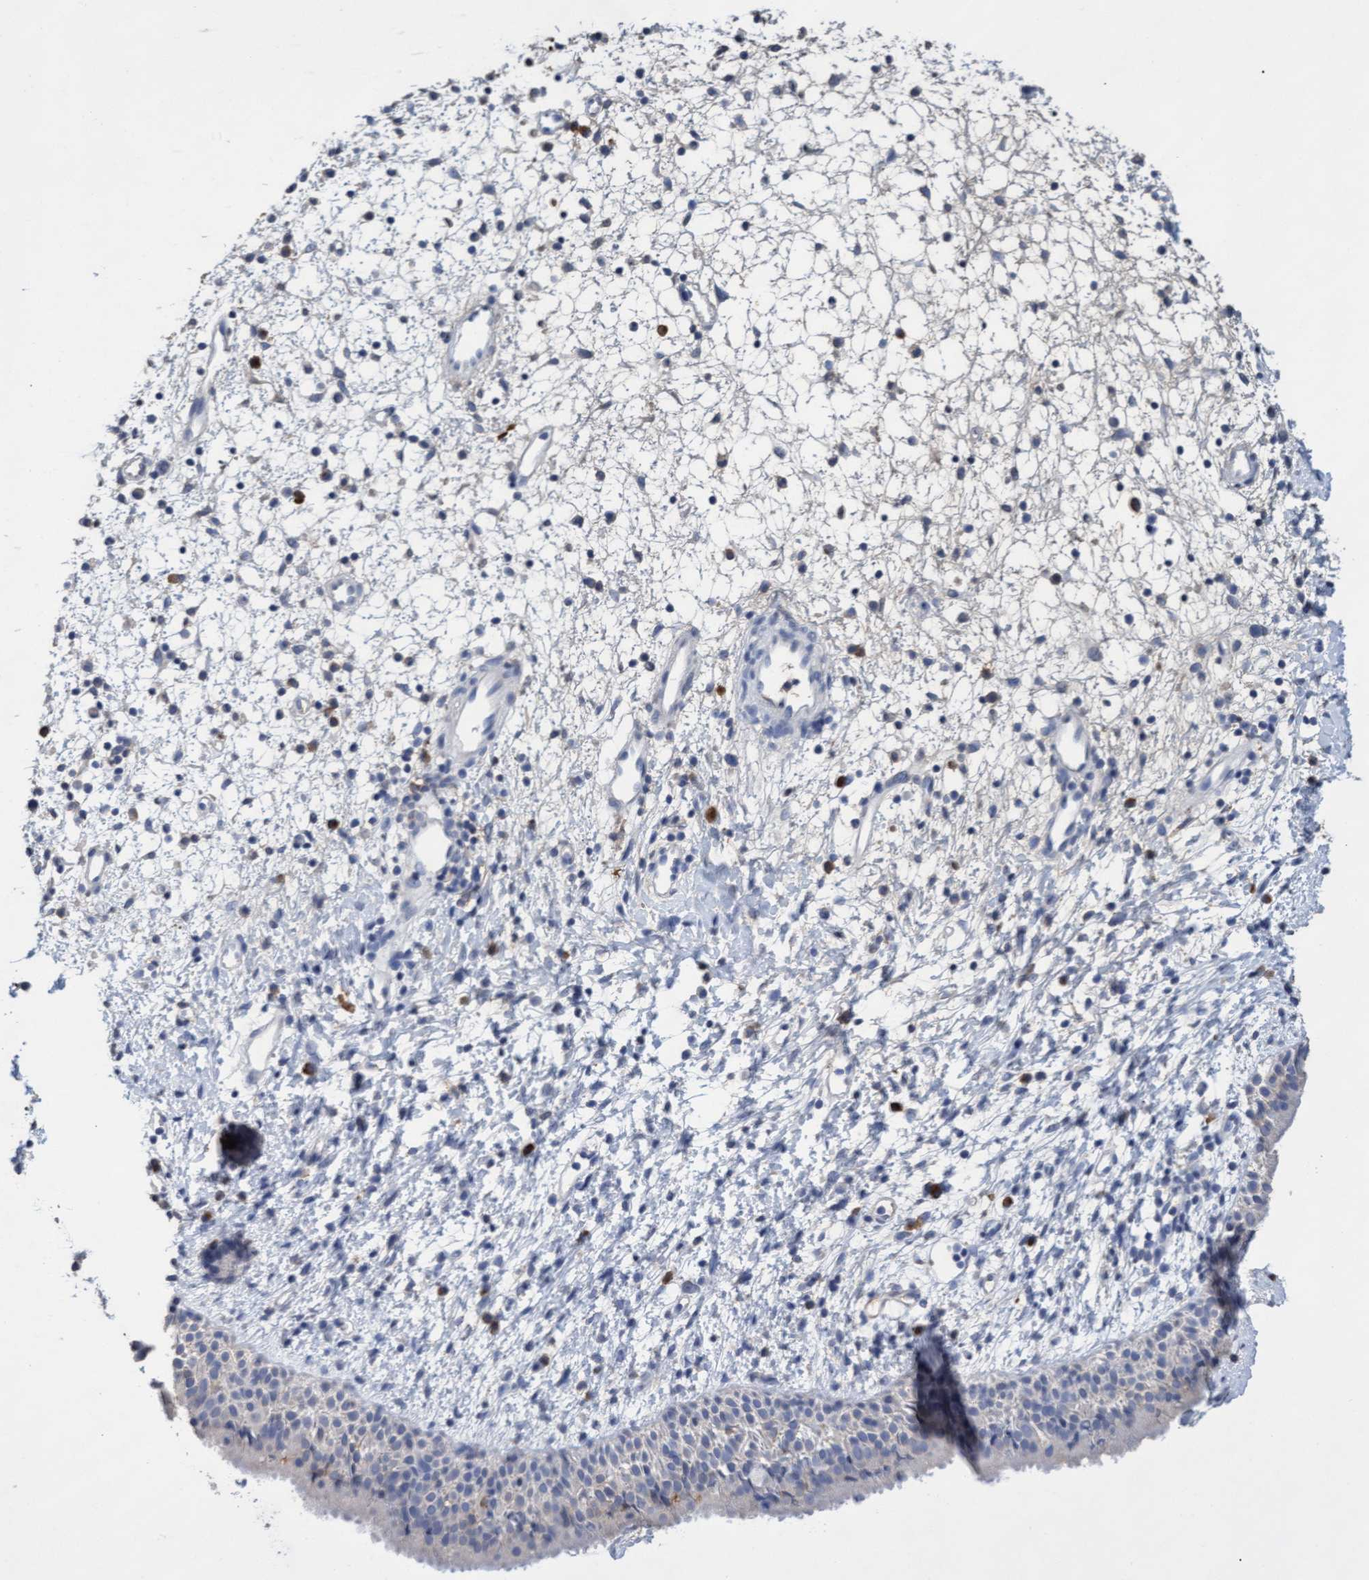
{"staining": {"intensity": "weak", "quantity": "<25%", "location": "cytoplasmic/membranous"}, "tissue": "nasopharynx", "cell_type": "Respiratory epithelial cells", "image_type": "normal", "snomed": [{"axis": "morphology", "description": "Normal tissue, NOS"}, {"axis": "topography", "description": "Nasopharynx"}], "caption": "Respiratory epithelial cells are negative for protein expression in benign human nasopharynx. (DAB immunohistochemistry visualized using brightfield microscopy, high magnification).", "gene": "GPR39", "patient": {"sex": "male", "age": 22}}